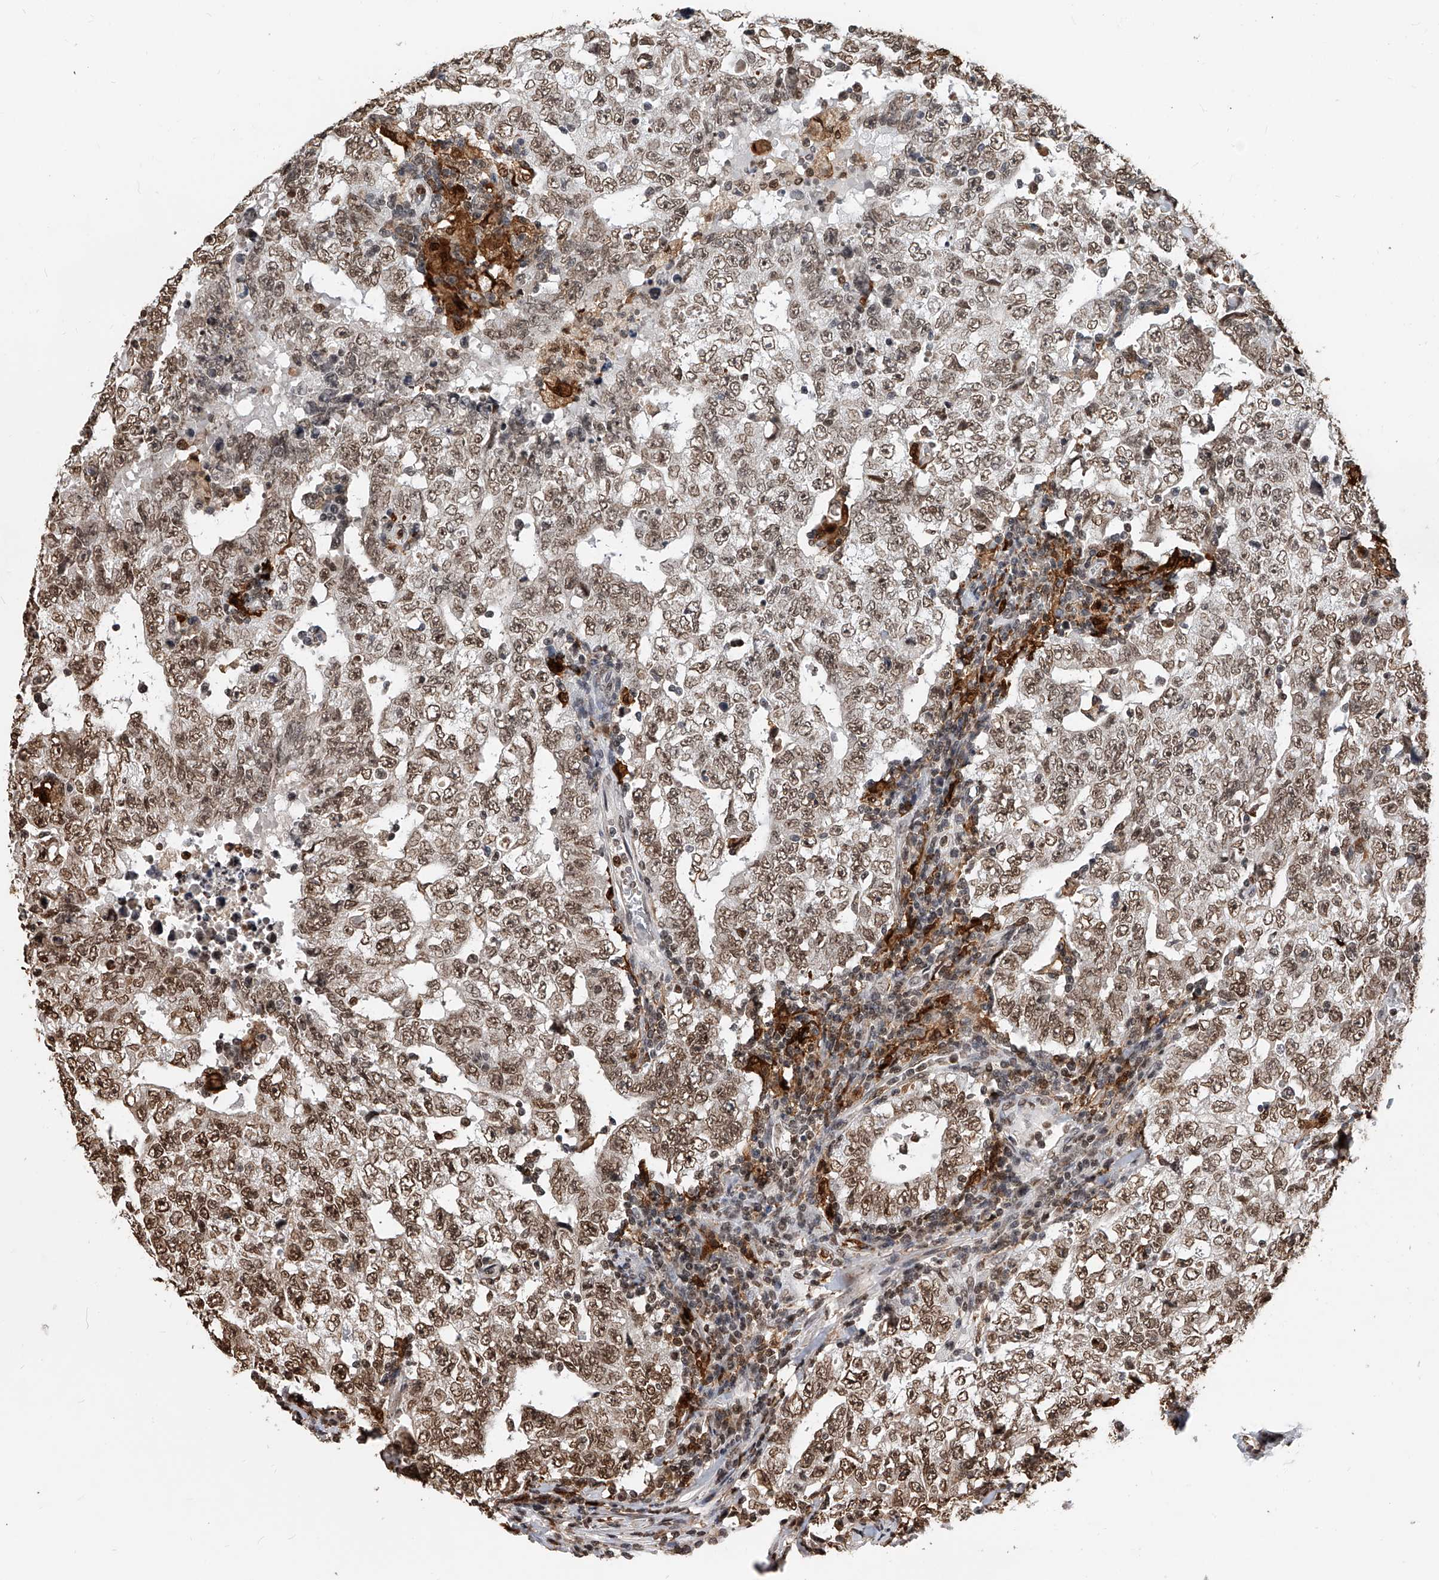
{"staining": {"intensity": "moderate", "quantity": ">75%", "location": "nuclear"}, "tissue": "testis cancer", "cell_type": "Tumor cells", "image_type": "cancer", "snomed": [{"axis": "morphology", "description": "Carcinoma, Embryonal, NOS"}, {"axis": "topography", "description": "Testis"}], "caption": "Protein analysis of testis cancer (embryonal carcinoma) tissue shows moderate nuclear expression in approximately >75% of tumor cells.", "gene": "CFAP410", "patient": {"sex": "male", "age": 26}}